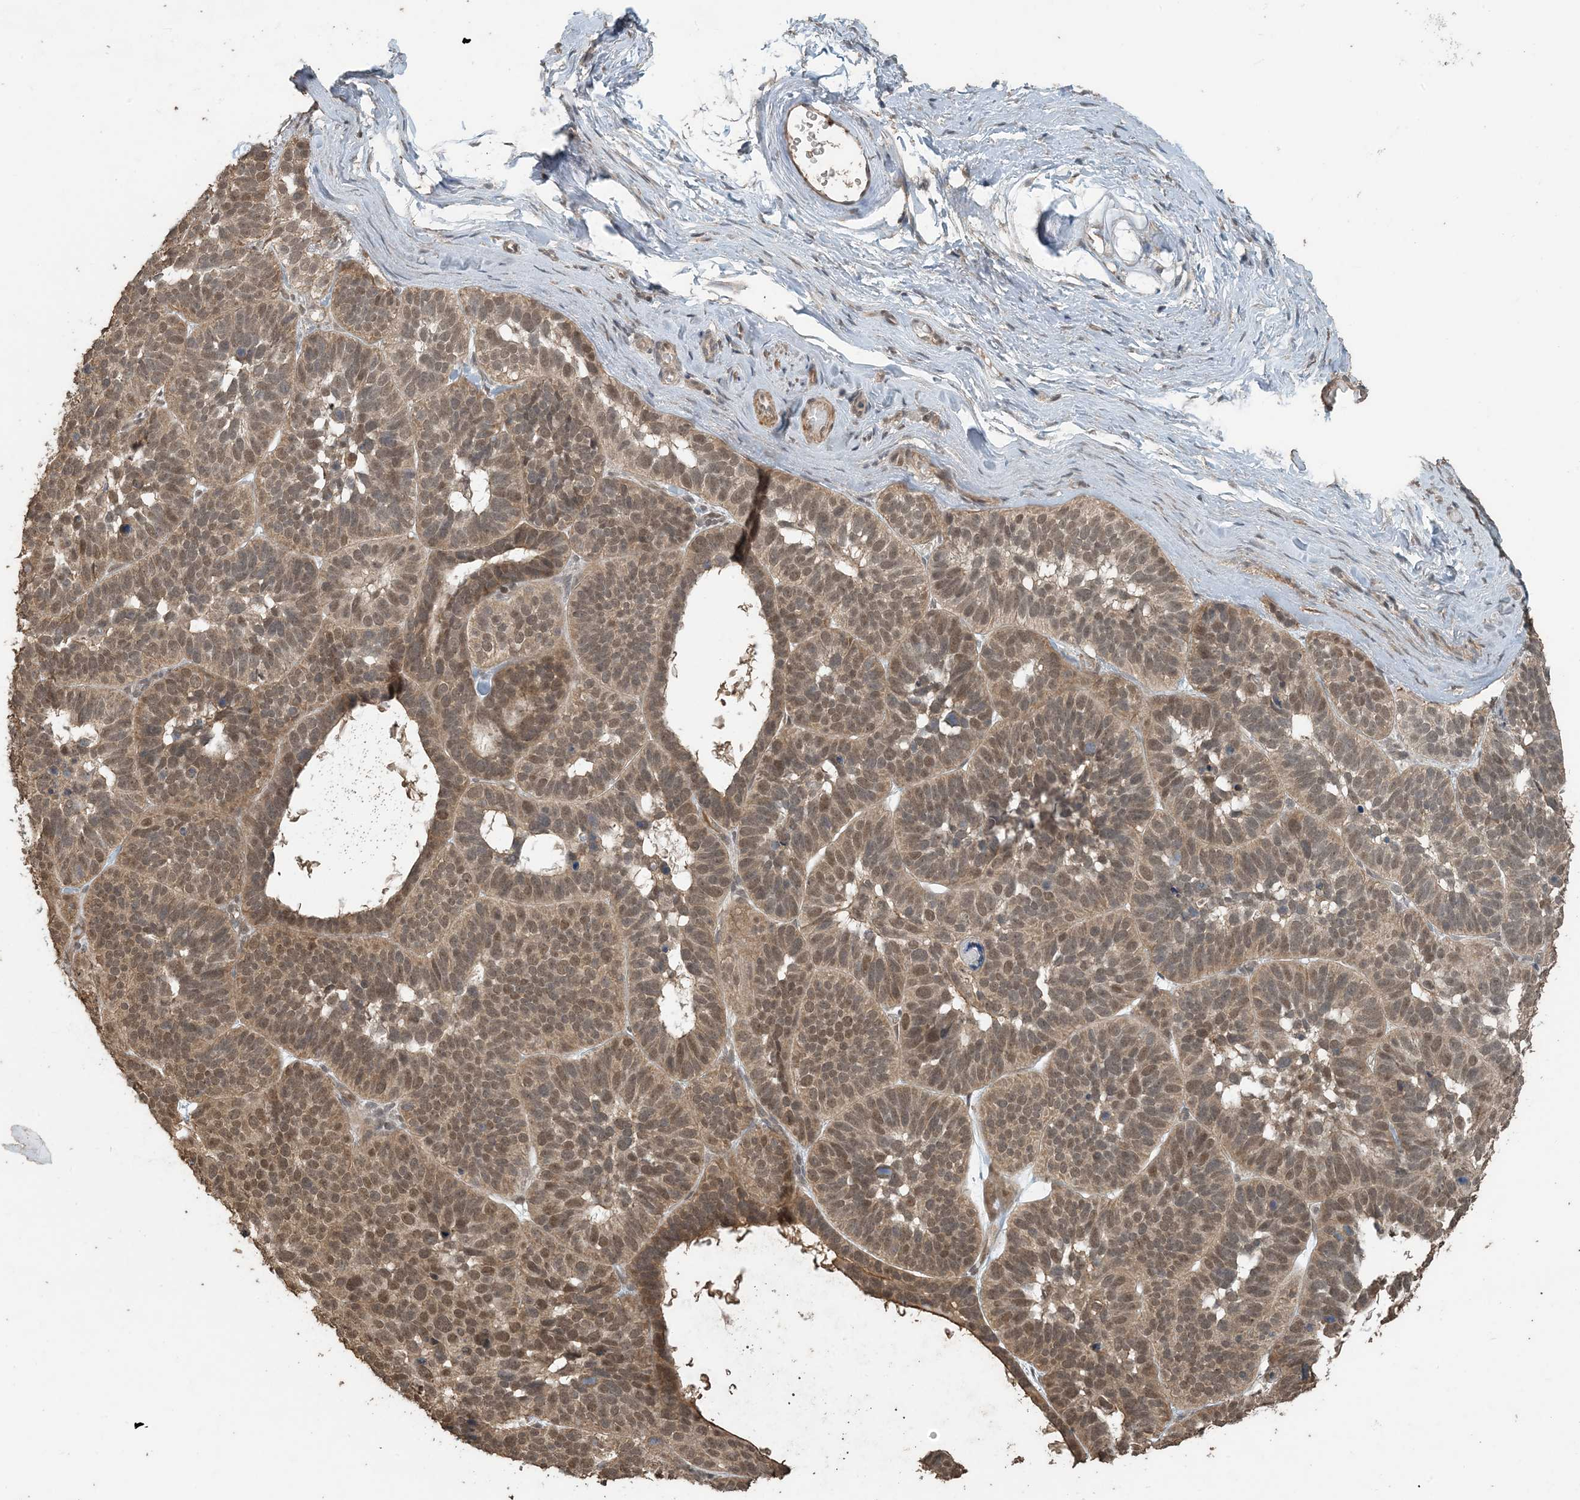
{"staining": {"intensity": "moderate", "quantity": ">75%", "location": "cytoplasmic/membranous,nuclear"}, "tissue": "skin cancer", "cell_type": "Tumor cells", "image_type": "cancer", "snomed": [{"axis": "morphology", "description": "Basal cell carcinoma"}, {"axis": "topography", "description": "Skin"}], "caption": "Approximately >75% of tumor cells in human skin basal cell carcinoma display moderate cytoplasmic/membranous and nuclear protein expression as visualized by brown immunohistochemical staining.", "gene": "ZC3H12A", "patient": {"sex": "male", "age": 62}}